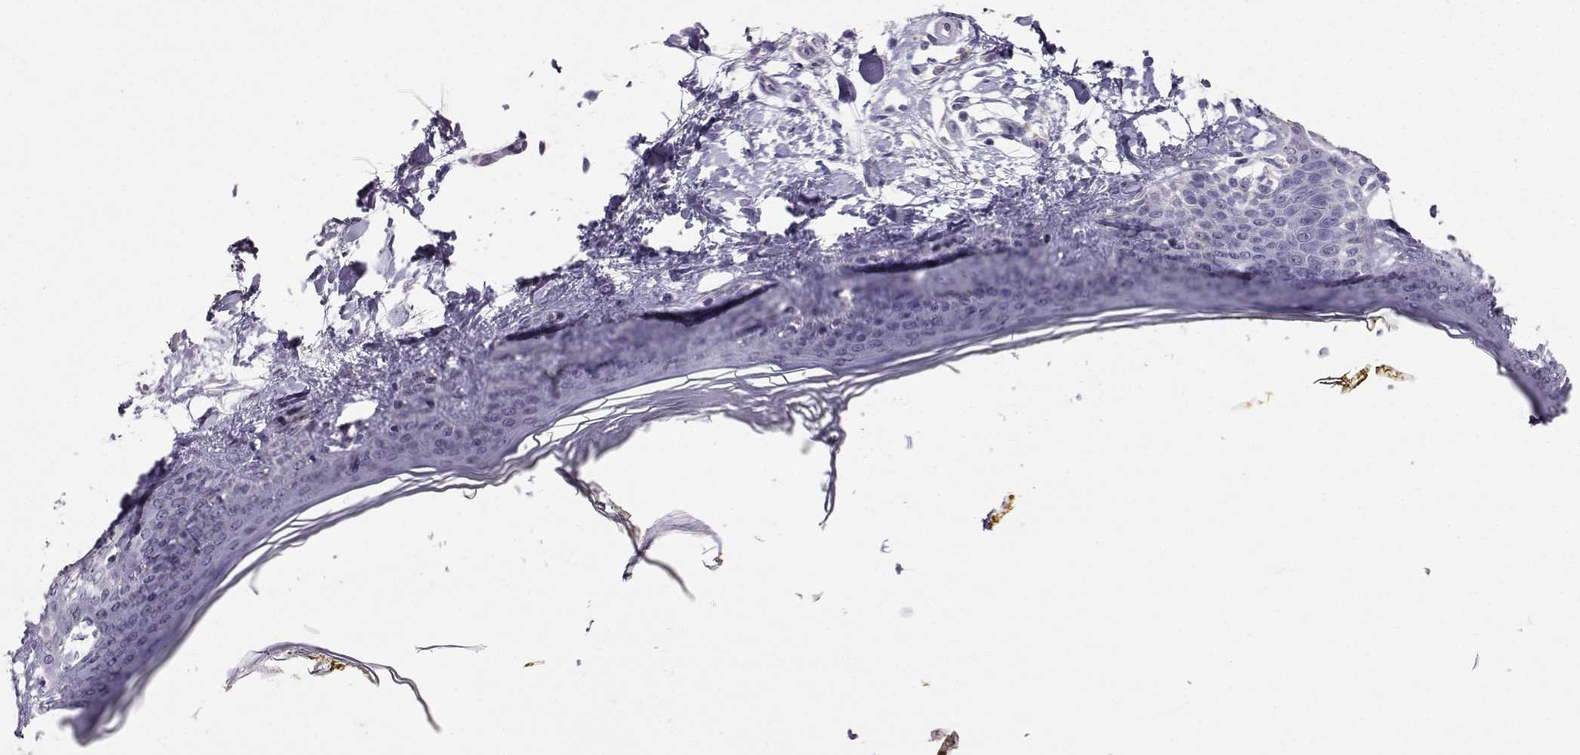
{"staining": {"intensity": "negative", "quantity": "none", "location": "none"}, "tissue": "skin", "cell_type": "Fibroblasts", "image_type": "normal", "snomed": [{"axis": "morphology", "description": "Normal tissue, NOS"}, {"axis": "topography", "description": "Skin"}], "caption": "An immunohistochemistry (IHC) image of normal skin is shown. There is no staining in fibroblasts of skin. The staining was performed using DAB (3,3'-diaminobenzidine) to visualize the protein expression in brown, while the nuclei were stained in blue with hematoxylin (Magnification: 20x).", "gene": "AVP", "patient": {"sex": "female", "age": 34}}